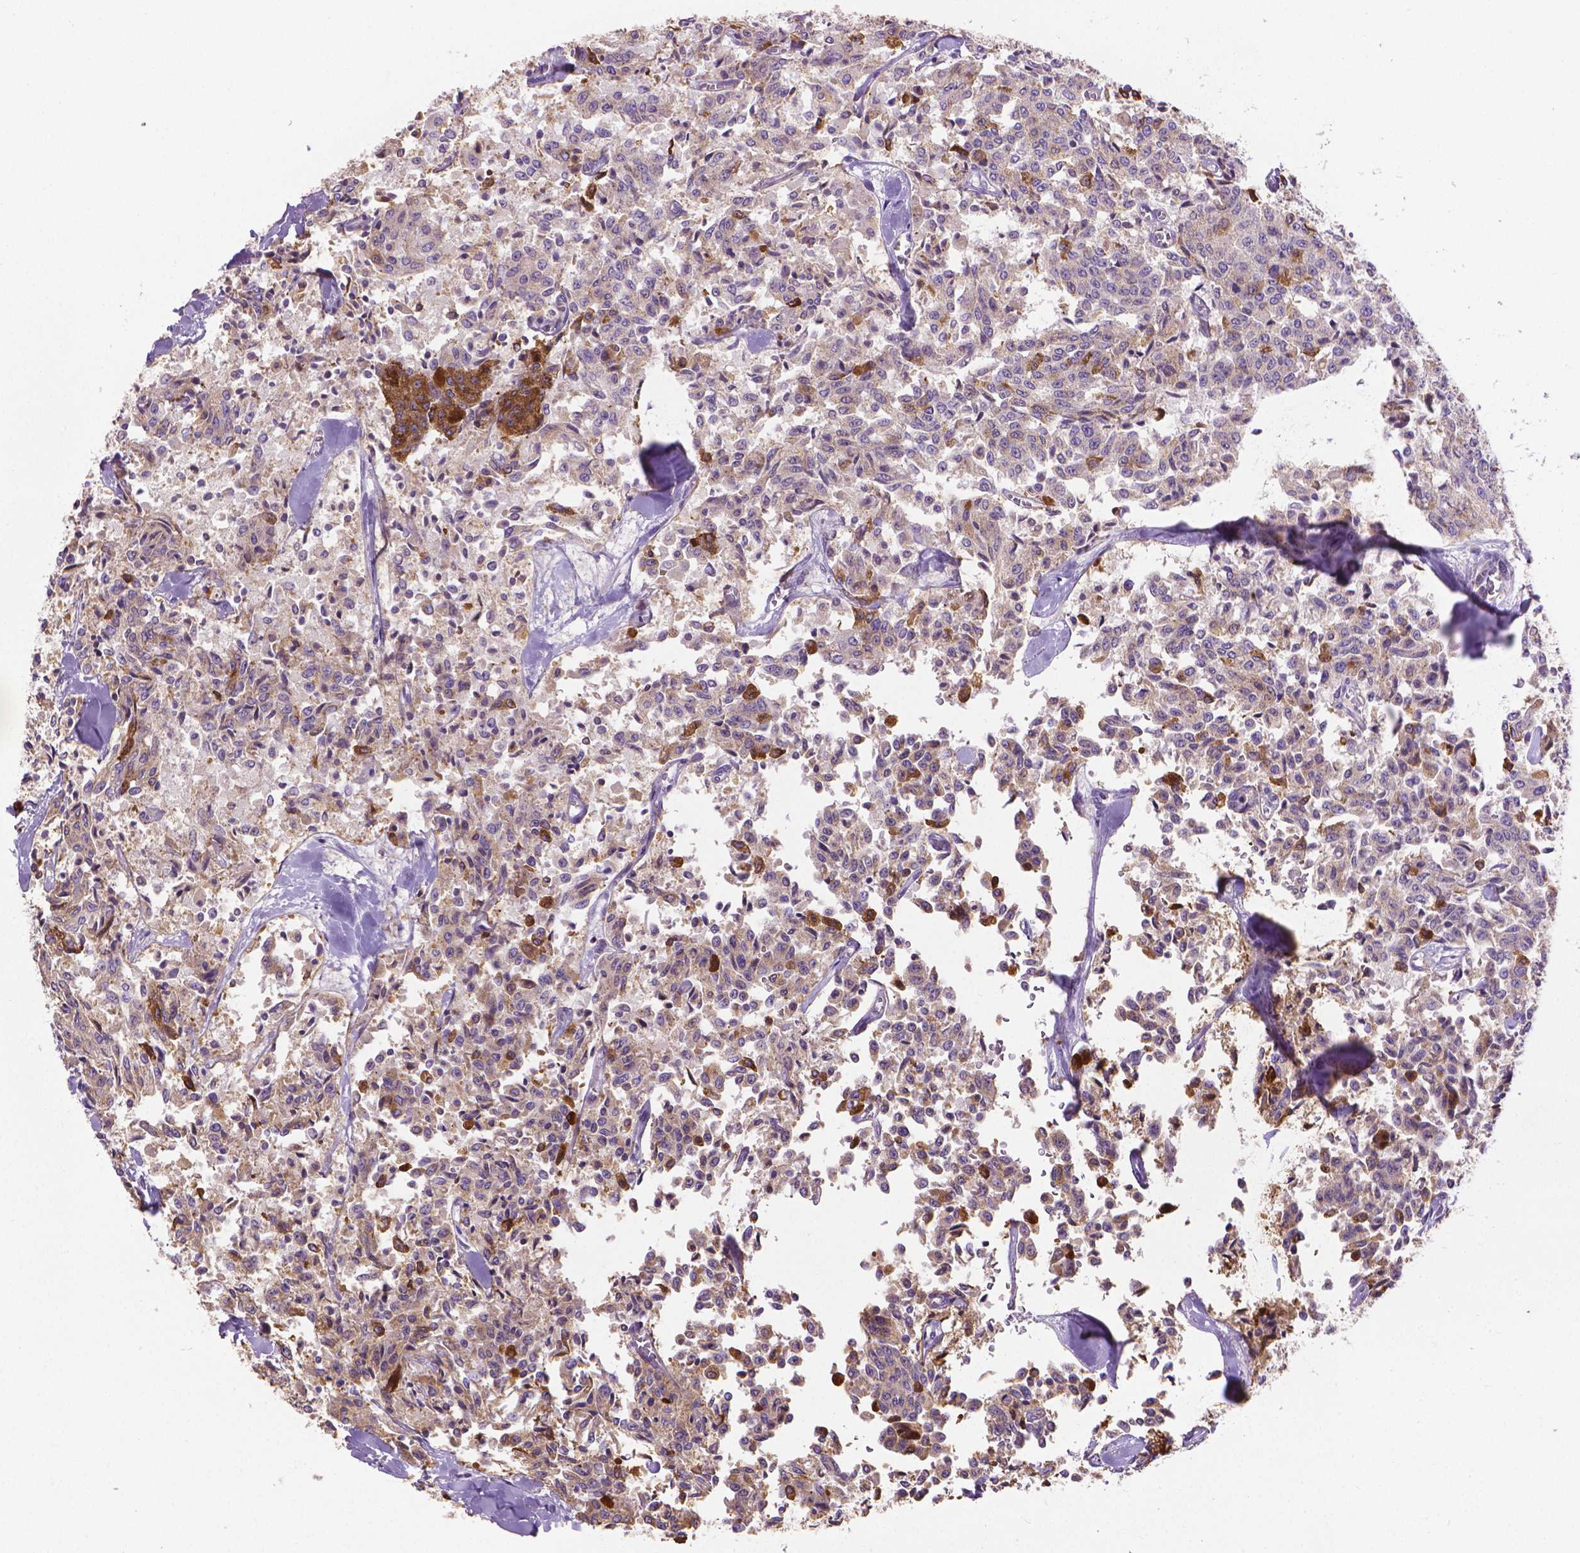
{"staining": {"intensity": "strong", "quantity": "<25%", "location": "cytoplasmic/membranous"}, "tissue": "carcinoid", "cell_type": "Tumor cells", "image_type": "cancer", "snomed": [{"axis": "morphology", "description": "Carcinoid, malignant, NOS"}, {"axis": "topography", "description": "Lung"}], "caption": "This is a histology image of immunohistochemistry (IHC) staining of carcinoid (malignant), which shows strong staining in the cytoplasmic/membranous of tumor cells.", "gene": "SLC51B", "patient": {"sex": "male", "age": 71}}